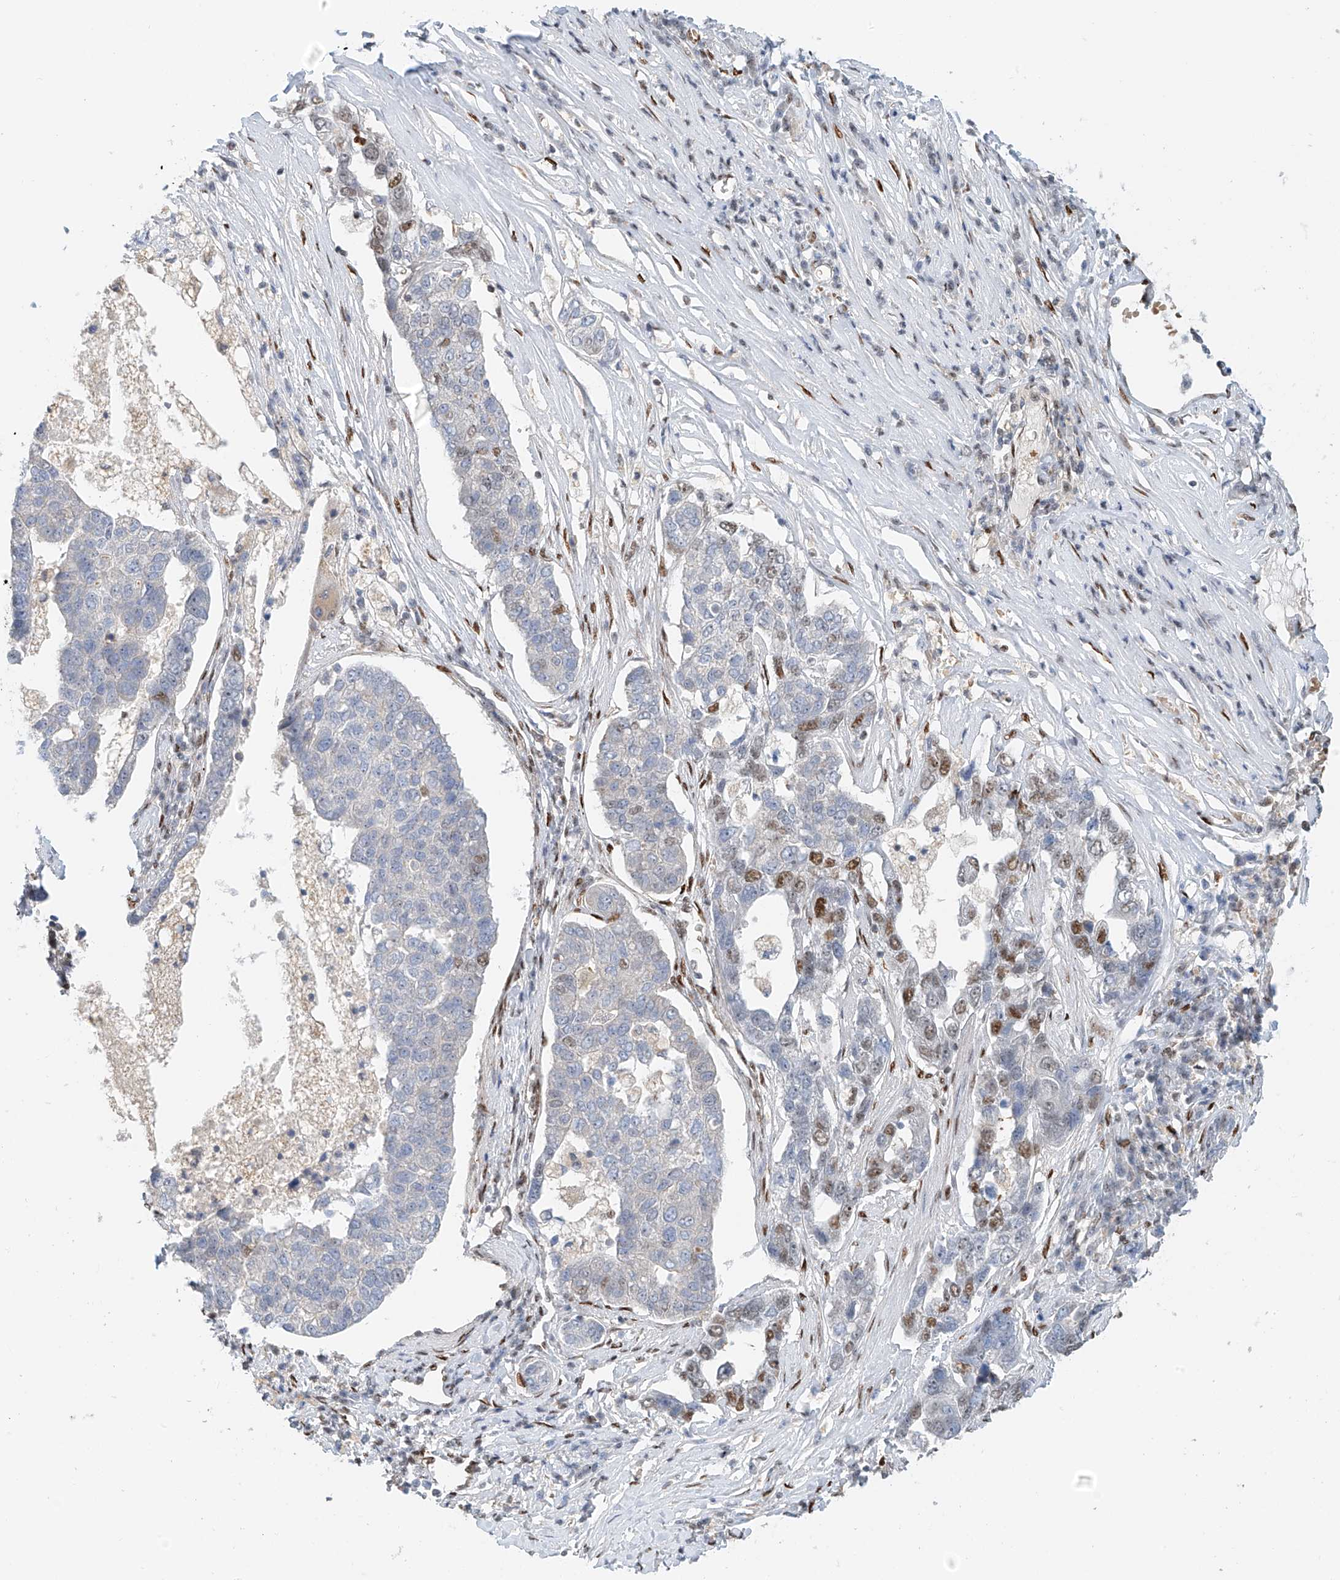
{"staining": {"intensity": "moderate", "quantity": "<25%", "location": "nuclear"}, "tissue": "pancreatic cancer", "cell_type": "Tumor cells", "image_type": "cancer", "snomed": [{"axis": "morphology", "description": "Adenocarcinoma, NOS"}, {"axis": "topography", "description": "Pancreas"}], "caption": "Pancreatic adenocarcinoma stained for a protein (brown) displays moderate nuclear positive positivity in approximately <25% of tumor cells.", "gene": "ZNF514", "patient": {"sex": "female", "age": 61}}